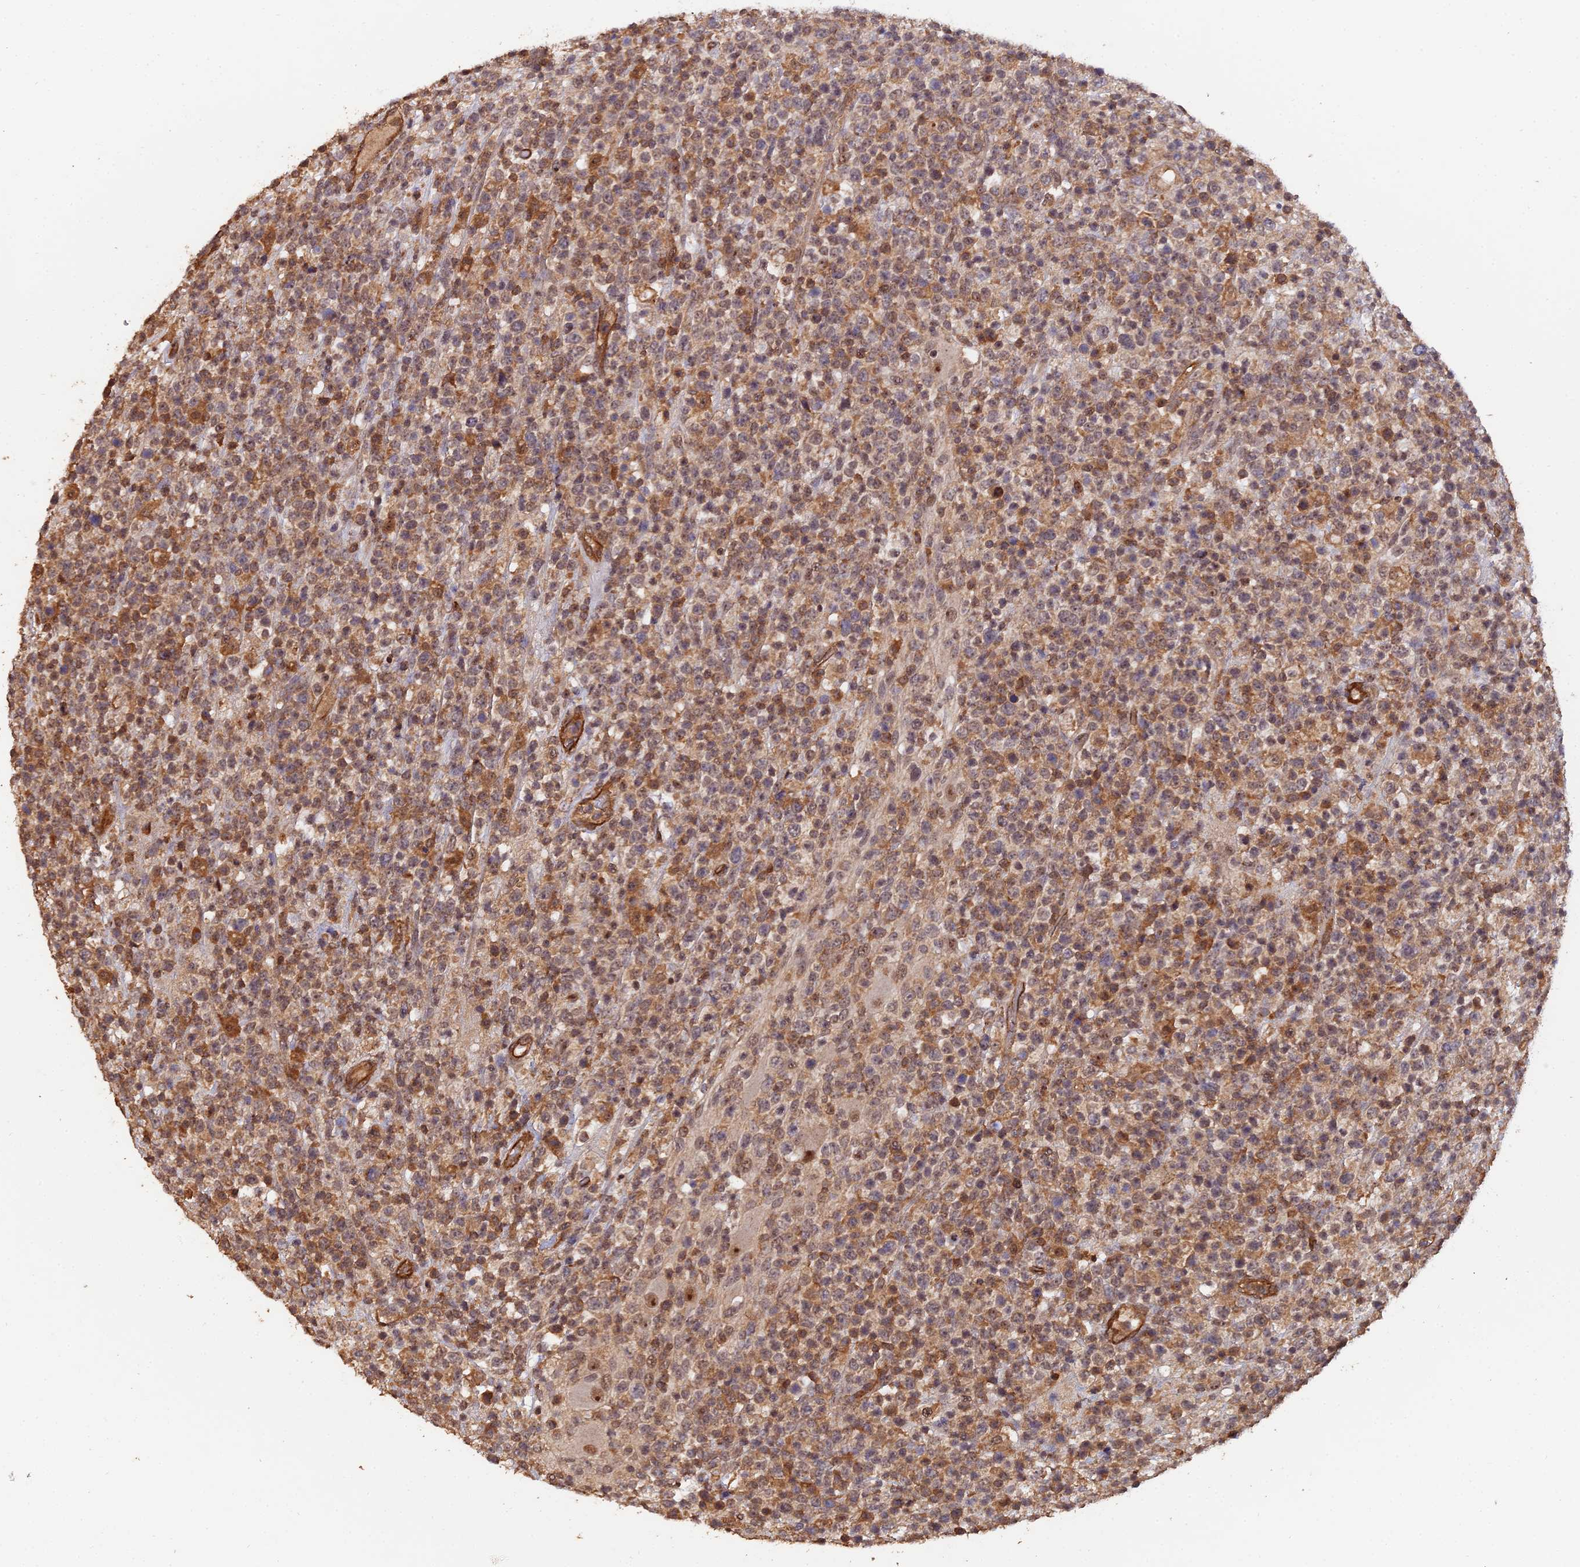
{"staining": {"intensity": "moderate", "quantity": ">75%", "location": "cytoplasmic/membranous,nuclear"}, "tissue": "lymphoma", "cell_type": "Tumor cells", "image_type": "cancer", "snomed": [{"axis": "morphology", "description": "Malignant lymphoma, non-Hodgkin's type, High grade"}, {"axis": "topography", "description": "Colon"}], "caption": "Human lymphoma stained with a brown dye exhibits moderate cytoplasmic/membranous and nuclear positive expression in about >75% of tumor cells.", "gene": "RALGAPA2", "patient": {"sex": "female", "age": 53}}